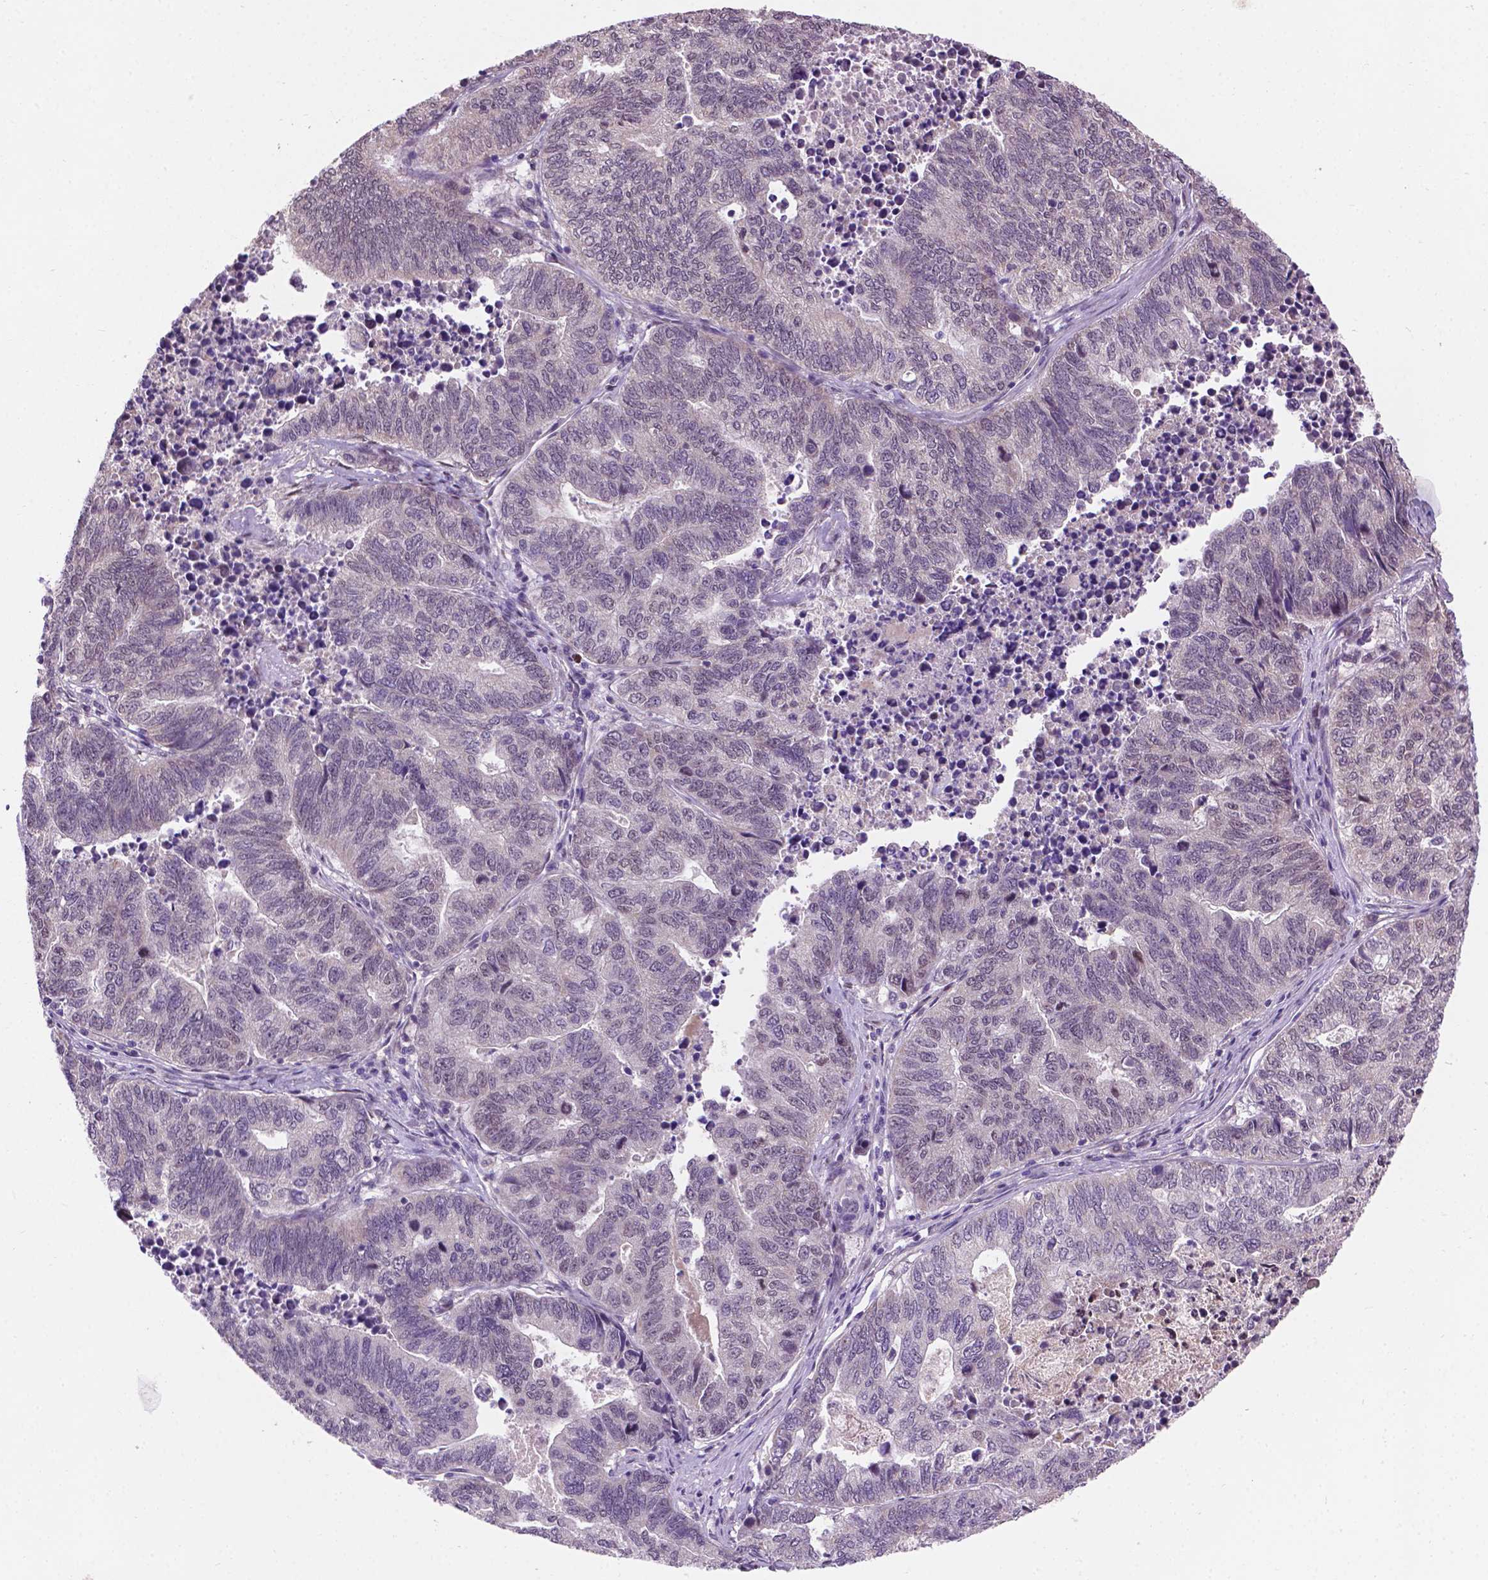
{"staining": {"intensity": "negative", "quantity": "none", "location": "none"}, "tissue": "stomach cancer", "cell_type": "Tumor cells", "image_type": "cancer", "snomed": [{"axis": "morphology", "description": "Adenocarcinoma, NOS"}, {"axis": "topography", "description": "Stomach, upper"}], "caption": "Immunohistochemistry micrograph of human adenocarcinoma (stomach) stained for a protein (brown), which displays no positivity in tumor cells.", "gene": "IRF6", "patient": {"sex": "female", "age": 67}}